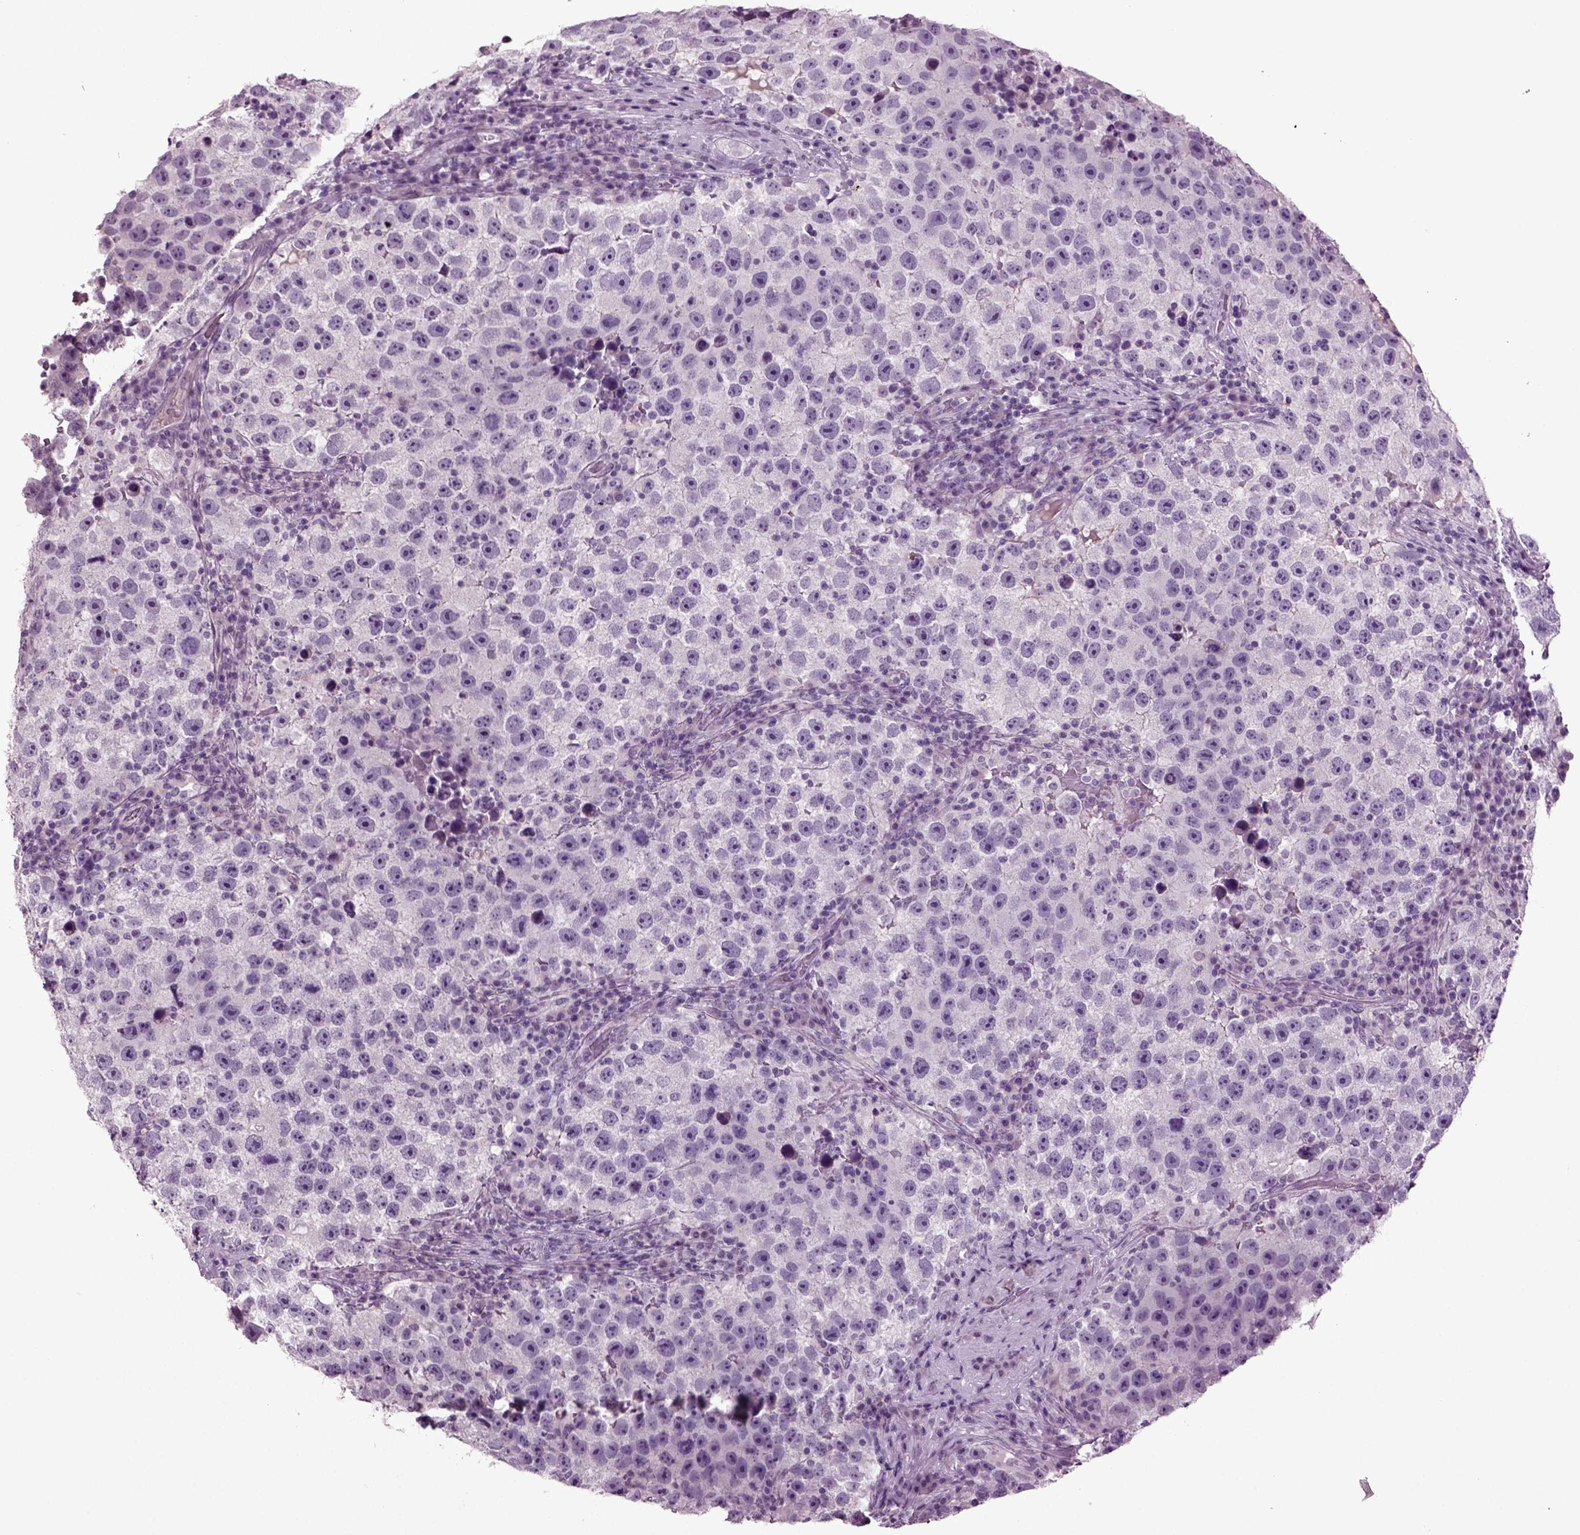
{"staining": {"intensity": "negative", "quantity": "none", "location": "none"}, "tissue": "testis cancer", "cell_type": "Tumor cells", "image_type": "cancer", "snomed": [{"axis": "morphology", "description": "Normal tissue, NOS"}, {"axis": "morphology", "description": "Seminoma, NOS"}, {"axis": "topography", "description": "Testis"}], "caption": "Human testis cancer stained for a protein using immunohistochemistry (IHC) reveals no positivity in tumor cells.", "gene": "SLC17A6", "patient": {"sex": "male", "age": 31}}